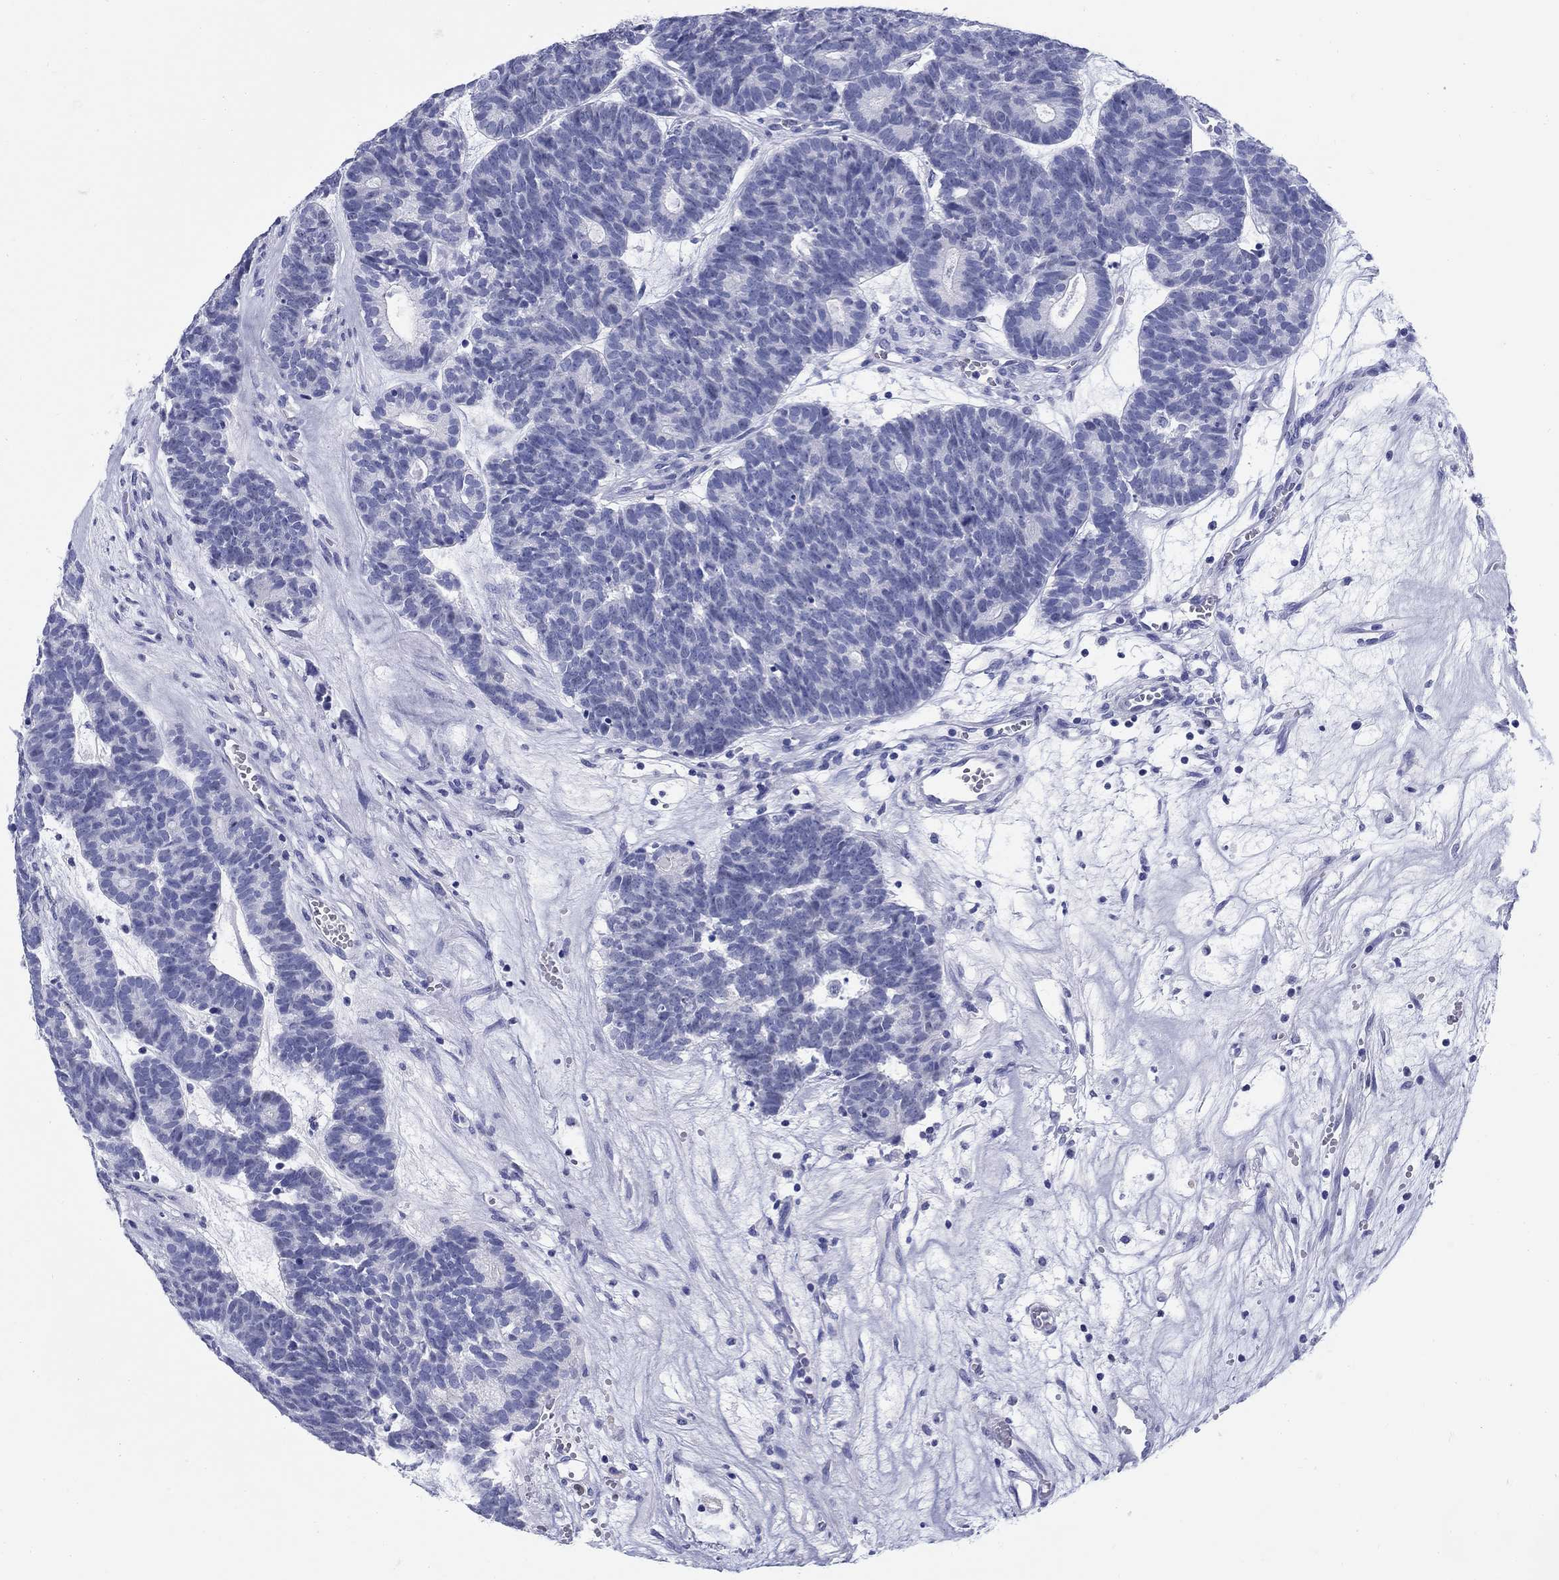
{"staining": {"intensity": "negative", "quantity": "none", "location": "none"}, "tissue": "head and neck cancer", "cell_type": "Tumor cells", "image_type": "cancer", "snomed": [{"axis": "morphology", "description": "Adenocarcinoma, NOS"}, {"axis": "topography", "description": "Head-Neck"}], "caption": "High magnification brightfield microscopy of head and neck cancer (adenocarcinoma) stained with DAB (3,3'-diaminobenzidine) (brown) and counterstained with hematoxylin (blue): tumor cells show no significant positivity.", "gene": "LAMP5", "patient": {"sex": "female", "age": 81}}